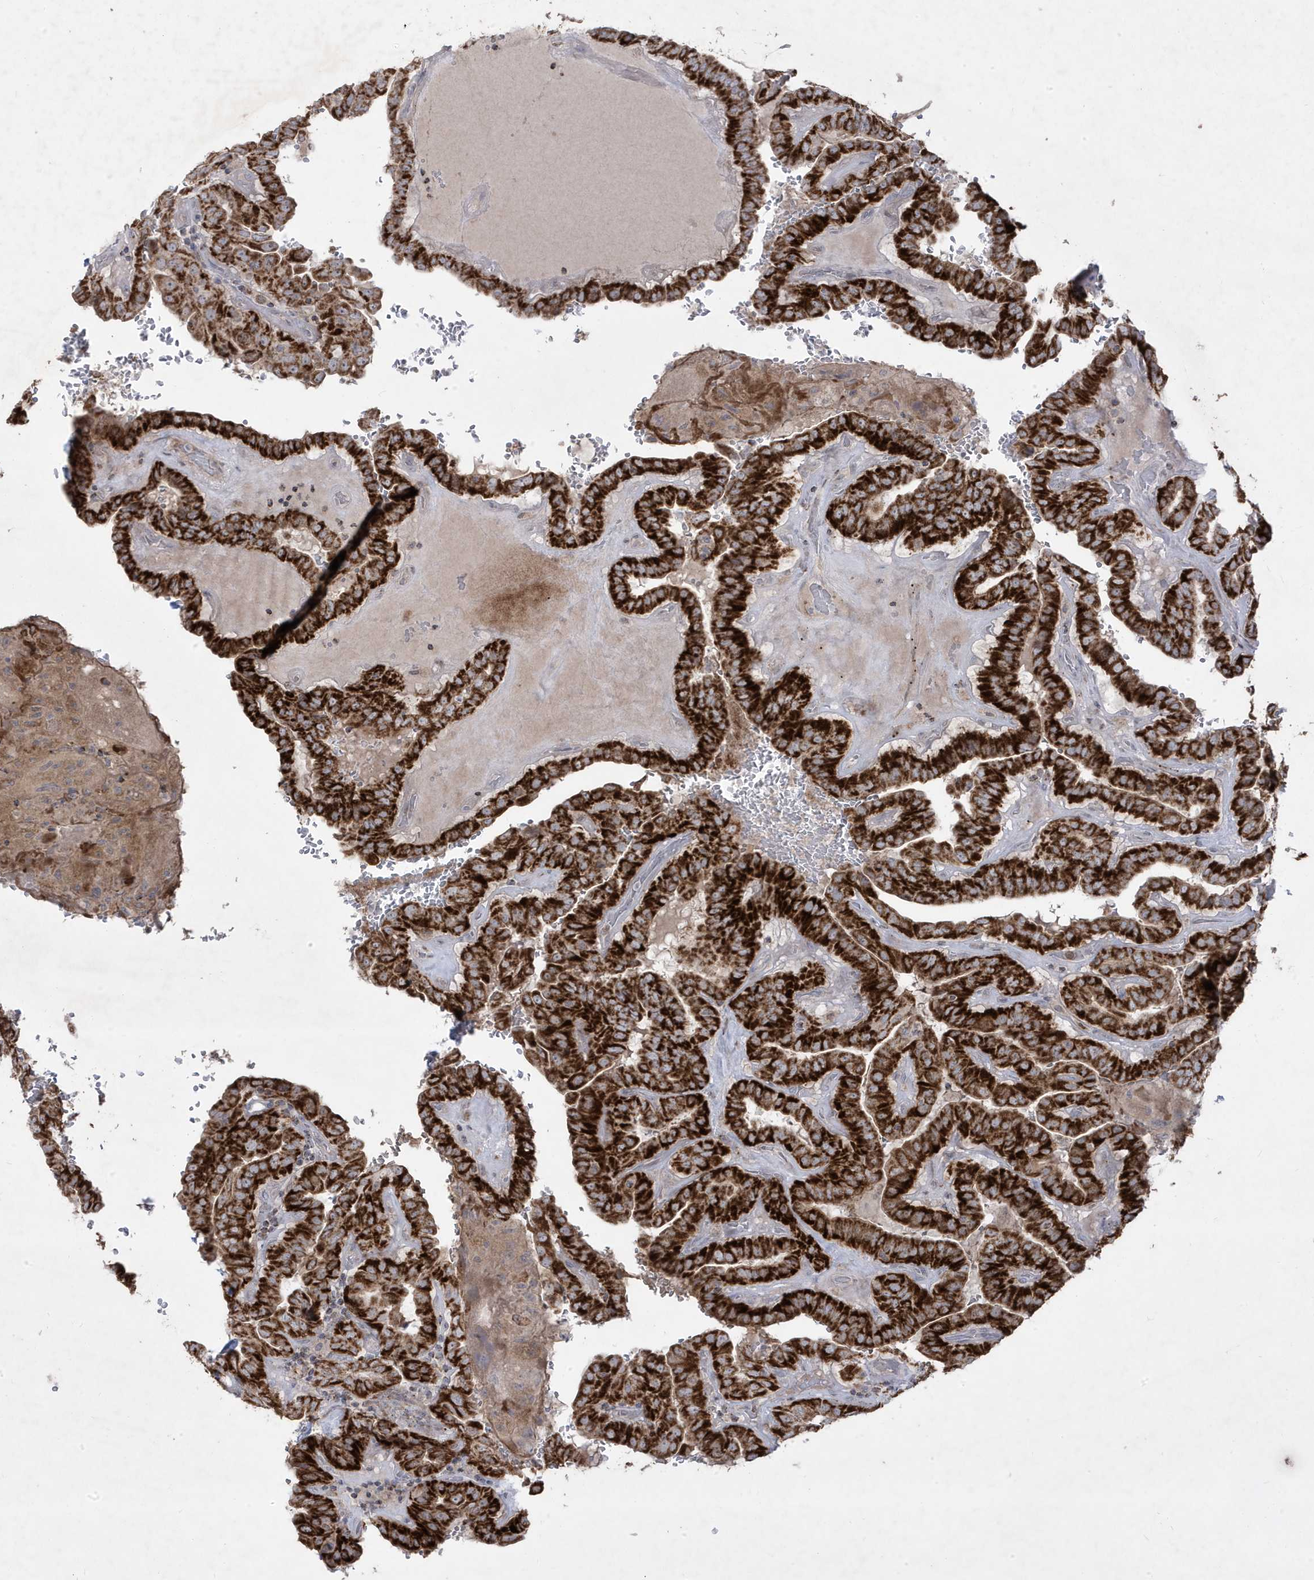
{"staining": {"intensity": "strong", "quantity": ">75%", "location": "cytoplasmic/membranous"}, "tissue": "thyroid cancer", "cell_type": "Tumor cells", "image_type": "cancer", "snomed": [{"axis": "morphology", "description": "Papillary adenocarcinoma, NOS"}, {"axis": "topography", "description": "Thyroid gland"}], "caption": "The image exhibits a brown stain indicating the presence of a protein in the cytoplasmic/membranous of tumor cells in thyroid cancer. Ihc stains the protein in brown and the nuclei are stained blue.", "gene": "ADAMTSL3", "patient": {"sex": "male", "age": 77}}